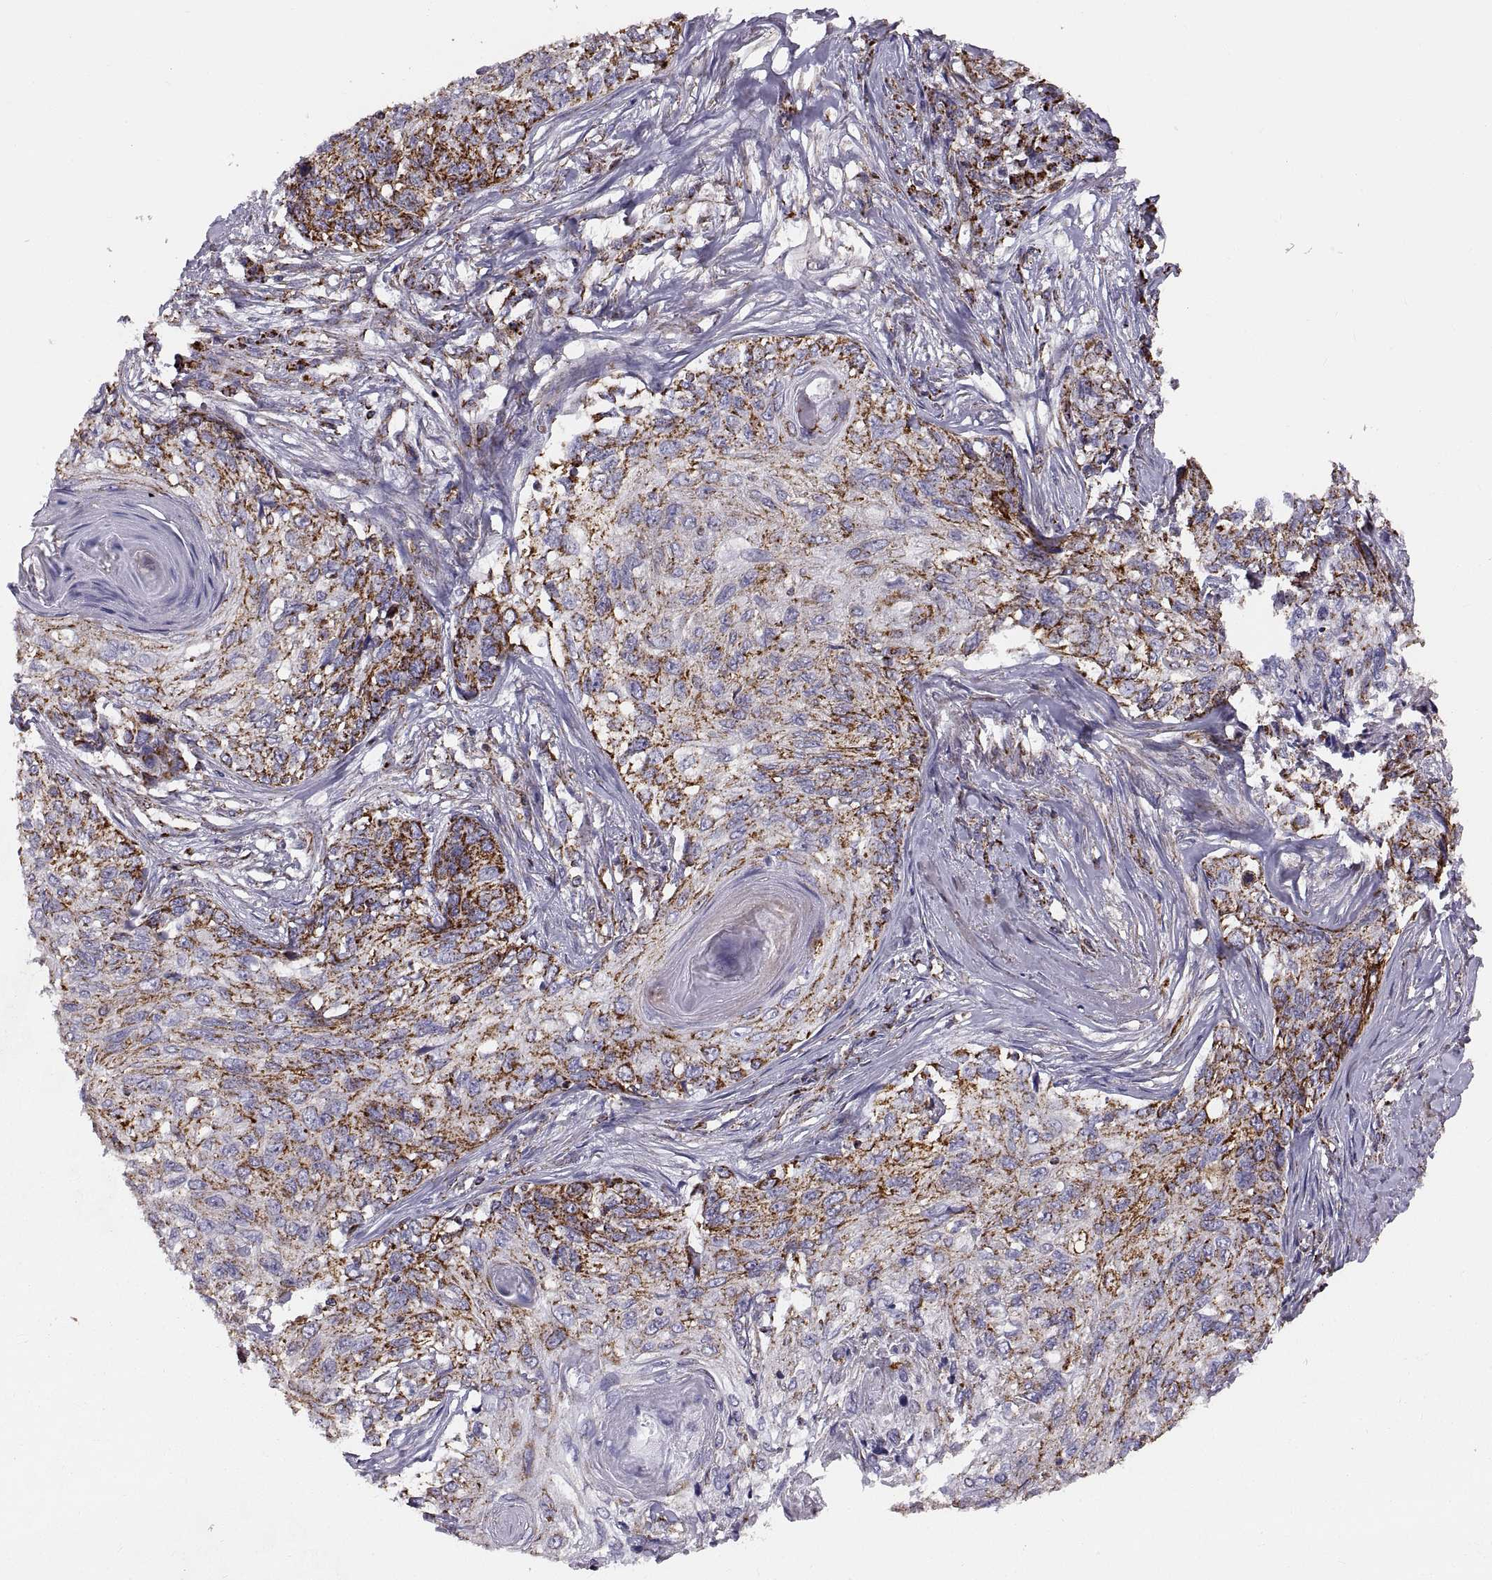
{"staining": {"intensity": "strong", "quantity": ">75%", "location": "cytoplasmic/membranous"}, "tissue": "skin cancer", "cell_type": "Tumor cells", "image_type": "cancer", "snomed": [{"axis": "morphology", "description": "Squamous cell carcinoma, NOS"}, {"axis": "topography", "description": "Skin"}], "caption": "The image displays staining of squamous cell carcinoma (skin), revealing strong cytoplasmic/membranous protein positivity (brown color) within tumor cells. Nuclei are stained in blue.", "gene": "ARSD", "patient": {"sex": "male", "age": 92}}